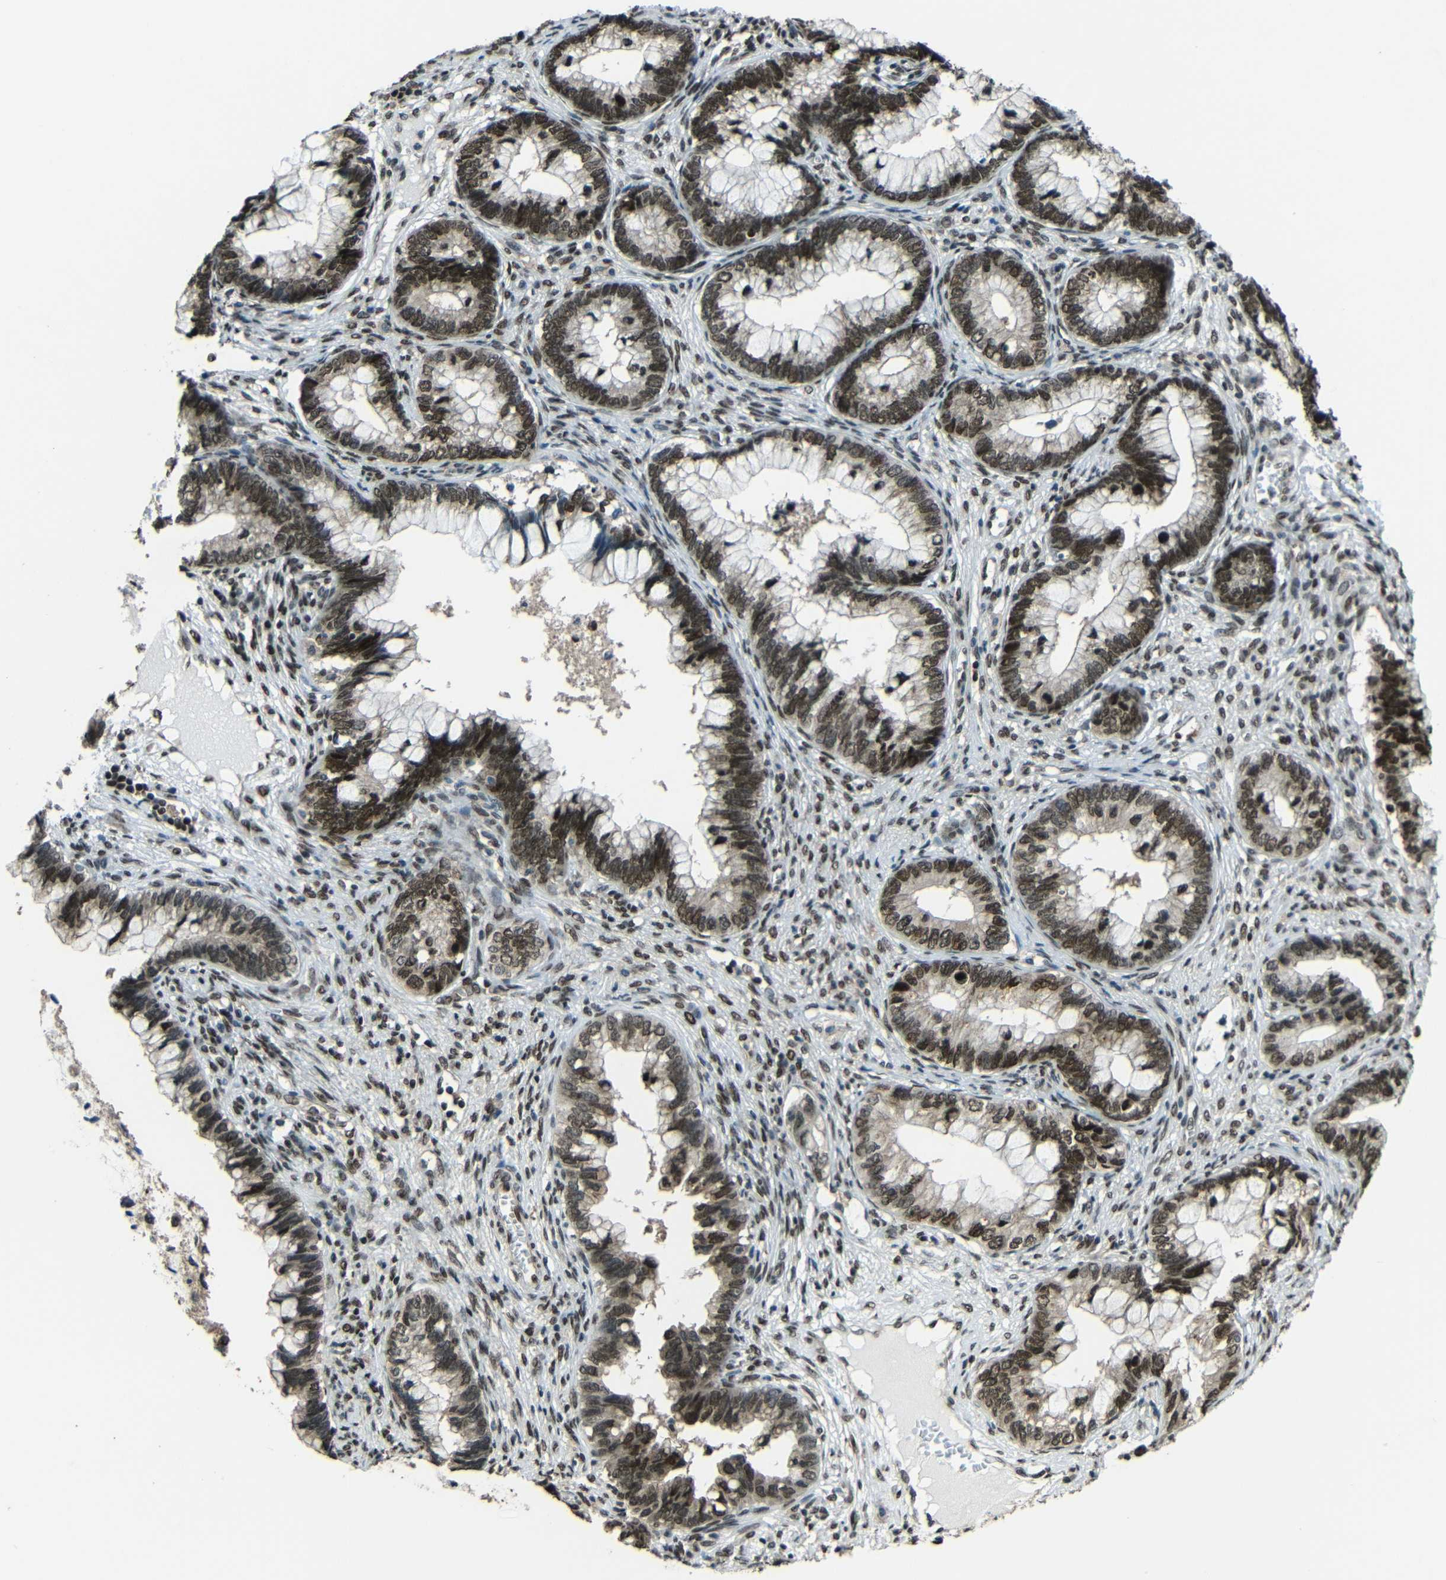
{"staining": {"intensity": "strong", "quantity": ">75%", "location": "nuclear"}, "tissue": "cervical cancer", "cell_type": "Tumor cells", "image_type": "cancer", "snomed": [{"axis": "morphology", "description": "Adenocarcinoma, NOS"}, {"axis": "topography", "description": "Cervix"}], "caption": "This histopathology image exhibits immunohistochemistry (IHC) staining of cervical cancer, with high strong nuclear expression in about >75% of tumor cells.", "gene": "PSIP1", "patient": {"sex": "female", "age": 44}}